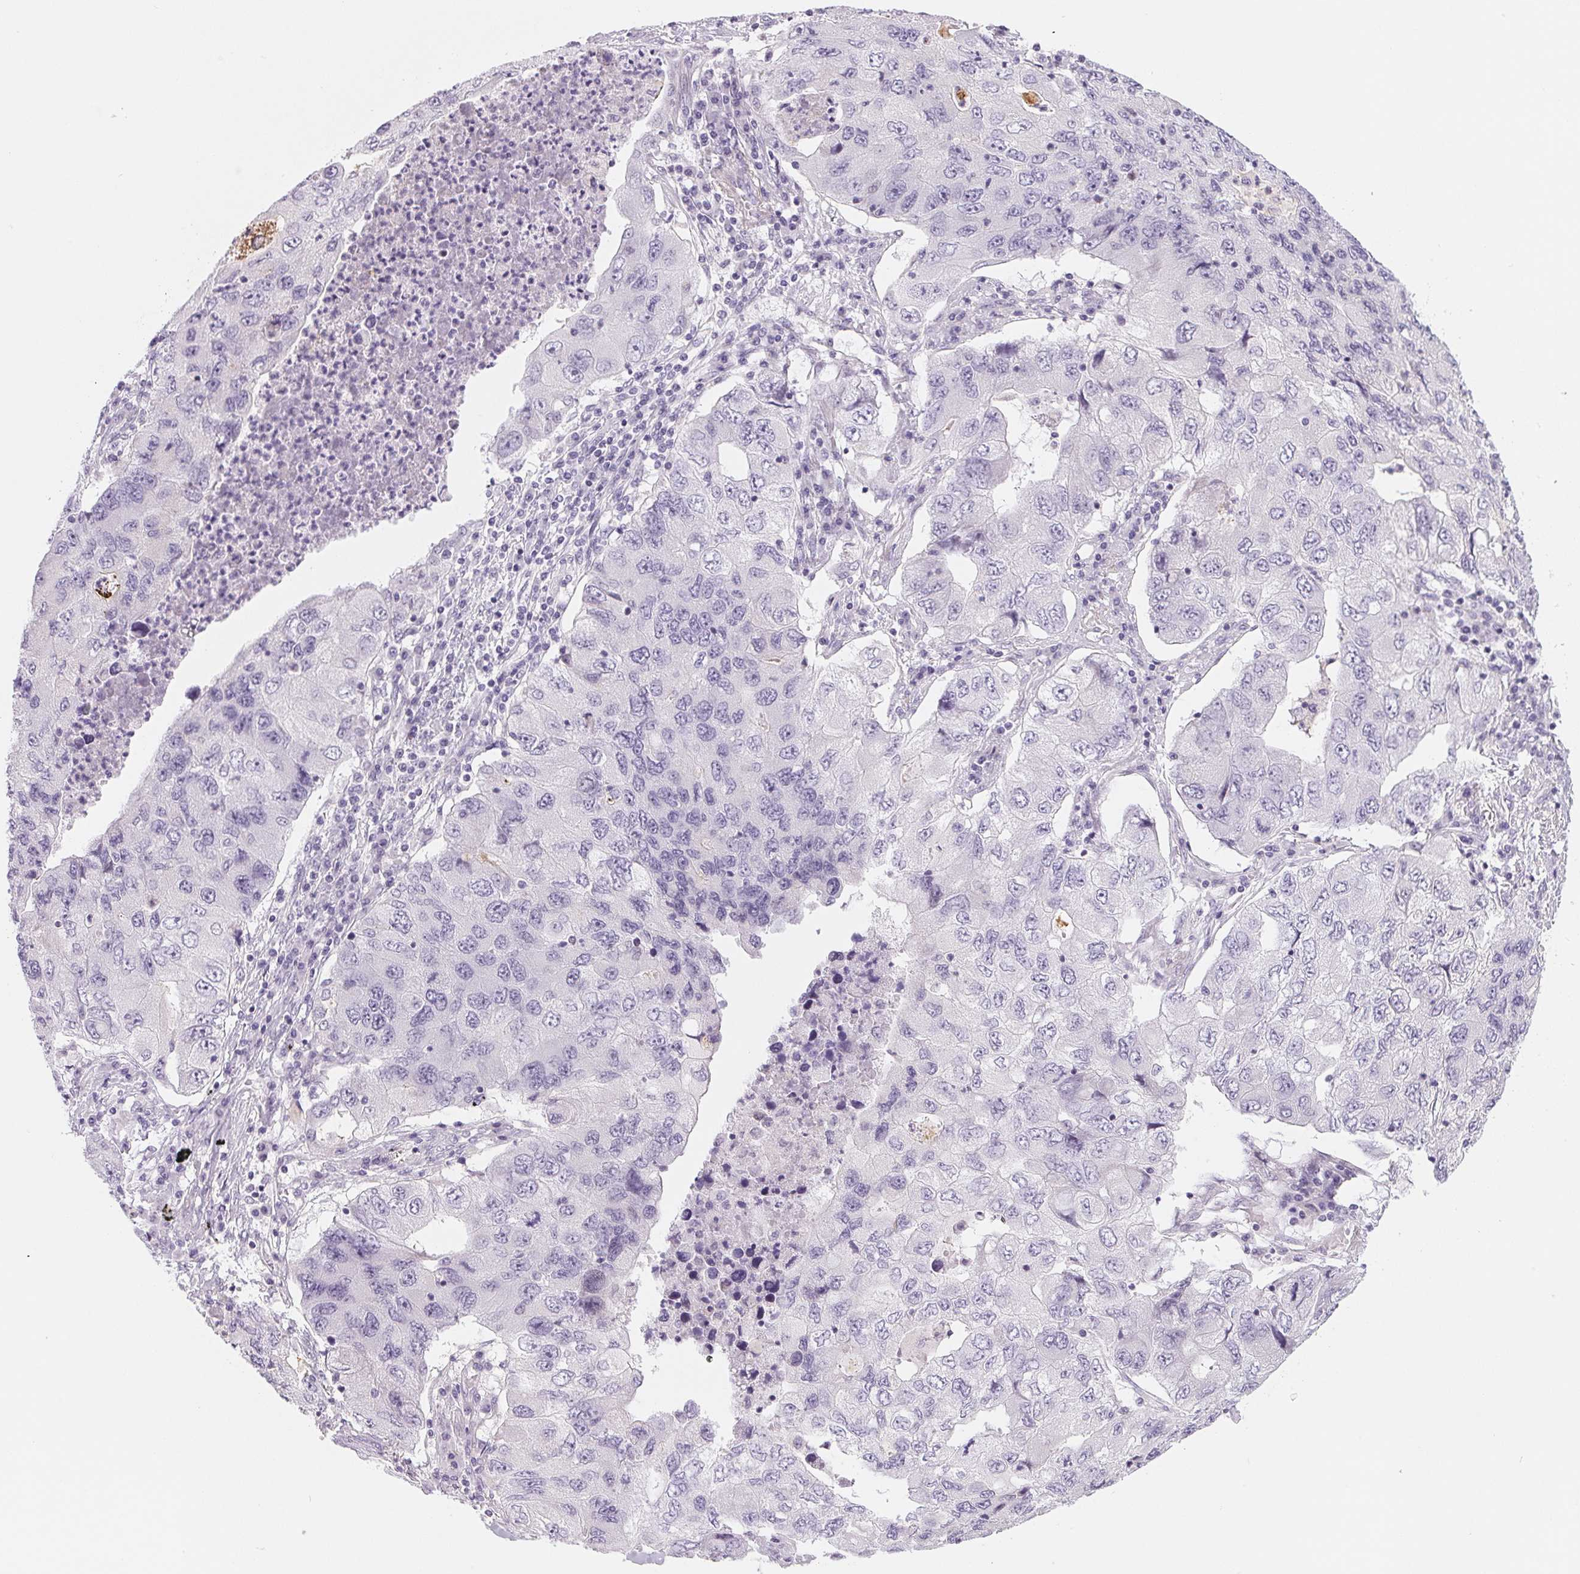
{"staining": {"intensity": "negative", "quantity": "none", "location": "none"}, "tissue": "lung cancer", "cell_type": "Tumor cells", "image_type": "cancer", "snomed": [{"axis": "morphology", "description": "Adenocarcinoma, NOS"}, {"axis": "morphology", "description": "Adenocarcinoma, metastatic, NOS"}, {"axis": "topography", "description": "Lymph node"}, {"axis": "topography", "description": "Lung"}], "caption": "High power microscopy micrograph of an IHC image of lung metastatic adenocarcinoma, revealing no significant staining in tumor cells.", "gene": "CCDC168", "patient": {"sex": "female", "age": 54}}